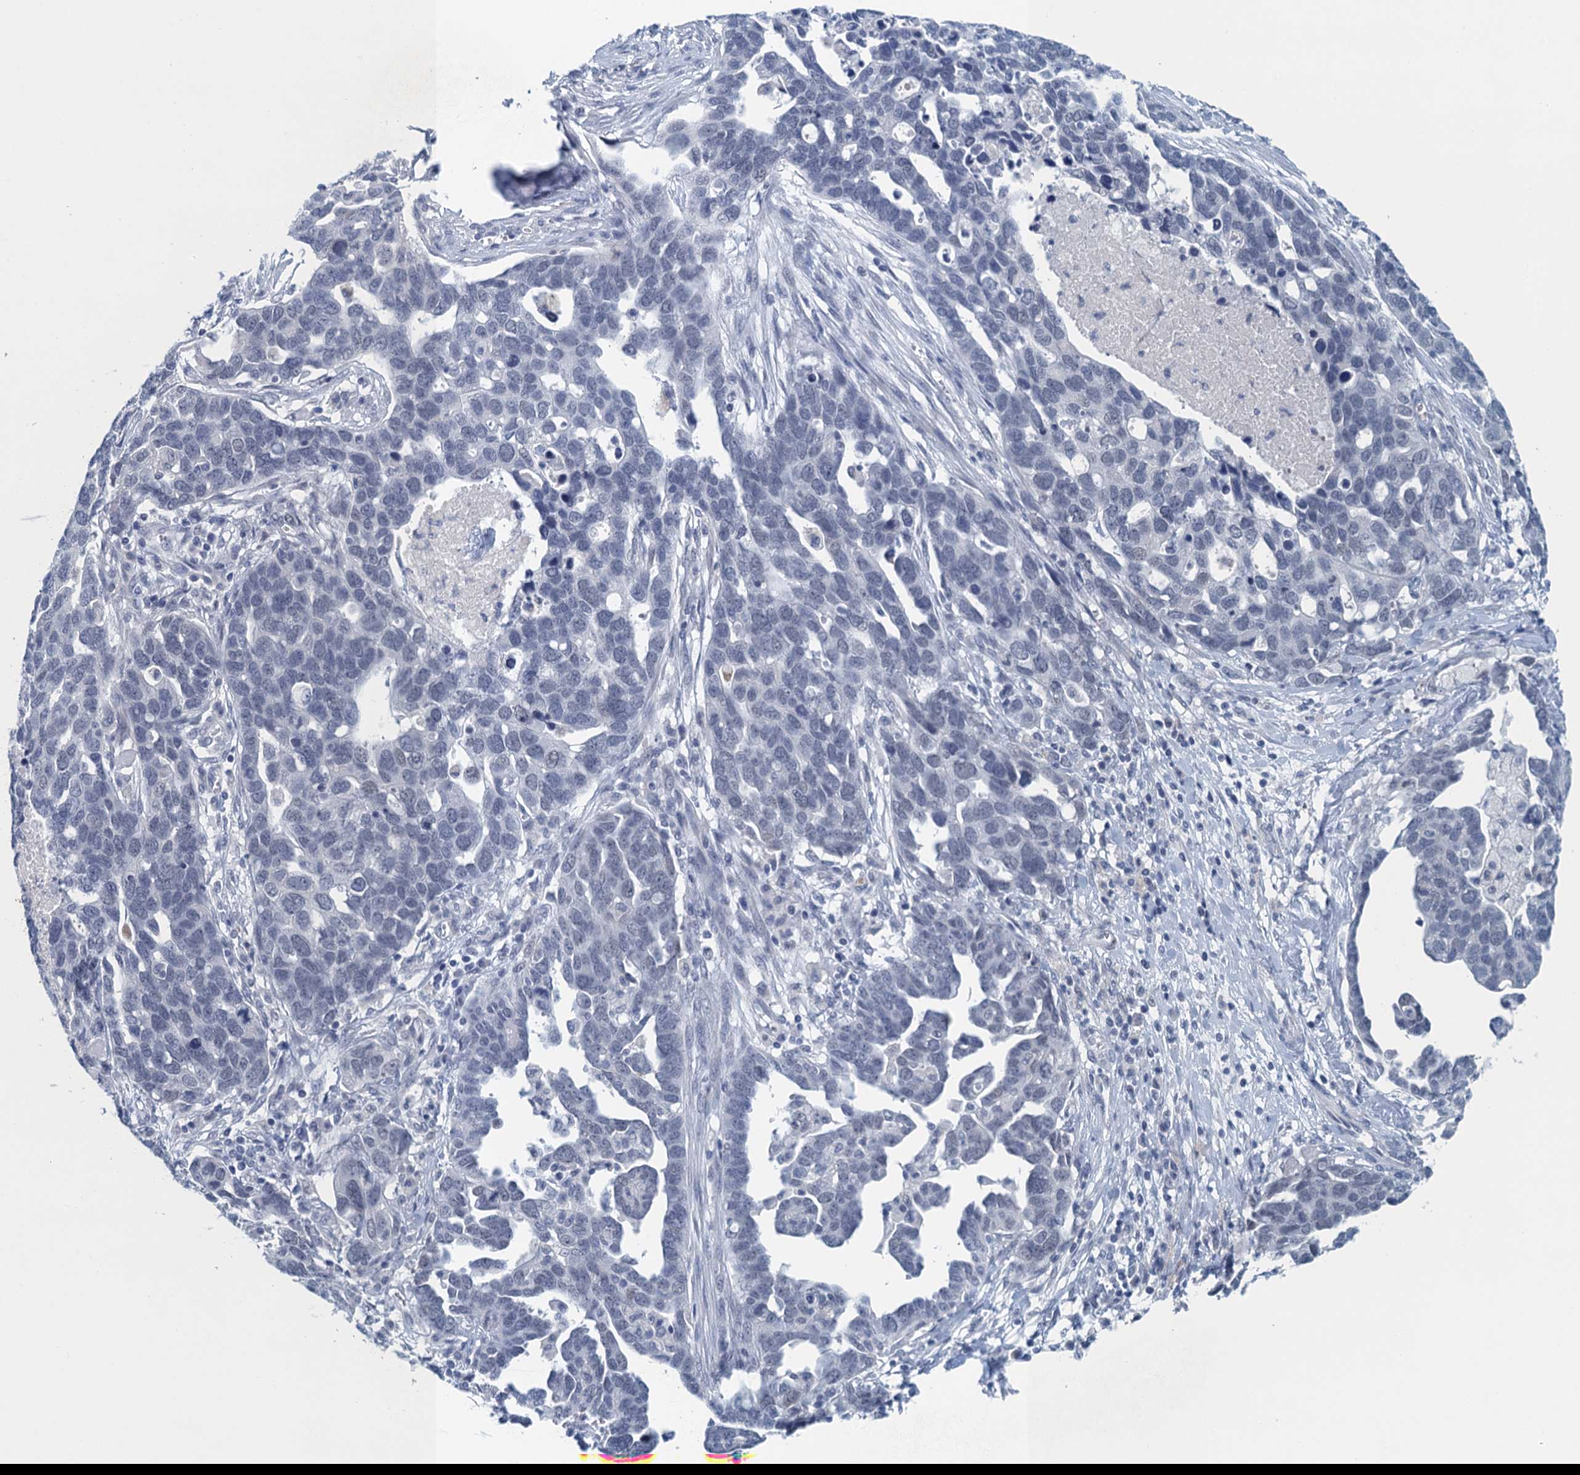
{"staining": {"intensity": "negative", "quantity": "none", "location": "none"}, "tissue": "ovarian cancer", "cell_type": "Tumor cells", "image_type": "cancer", "snomed": [{"axis": "morphology", "description": "Cystadenocarcinoma, serous, NOS"}, {"axis": "topography", "description": "Ovary"}], "caption": "High magnification brightfield microscopy of ovarian serous cystadenocarcinoma stained with DAB (brown) and counterstained with hematoxylin (blue): tumor cells show no significant staining. (Immunohistochemistry (ihc), brightfield microscopy, high magnification).", "gene": "ENSG00000131152", "patient": {"sex": "female", "age": 54}}